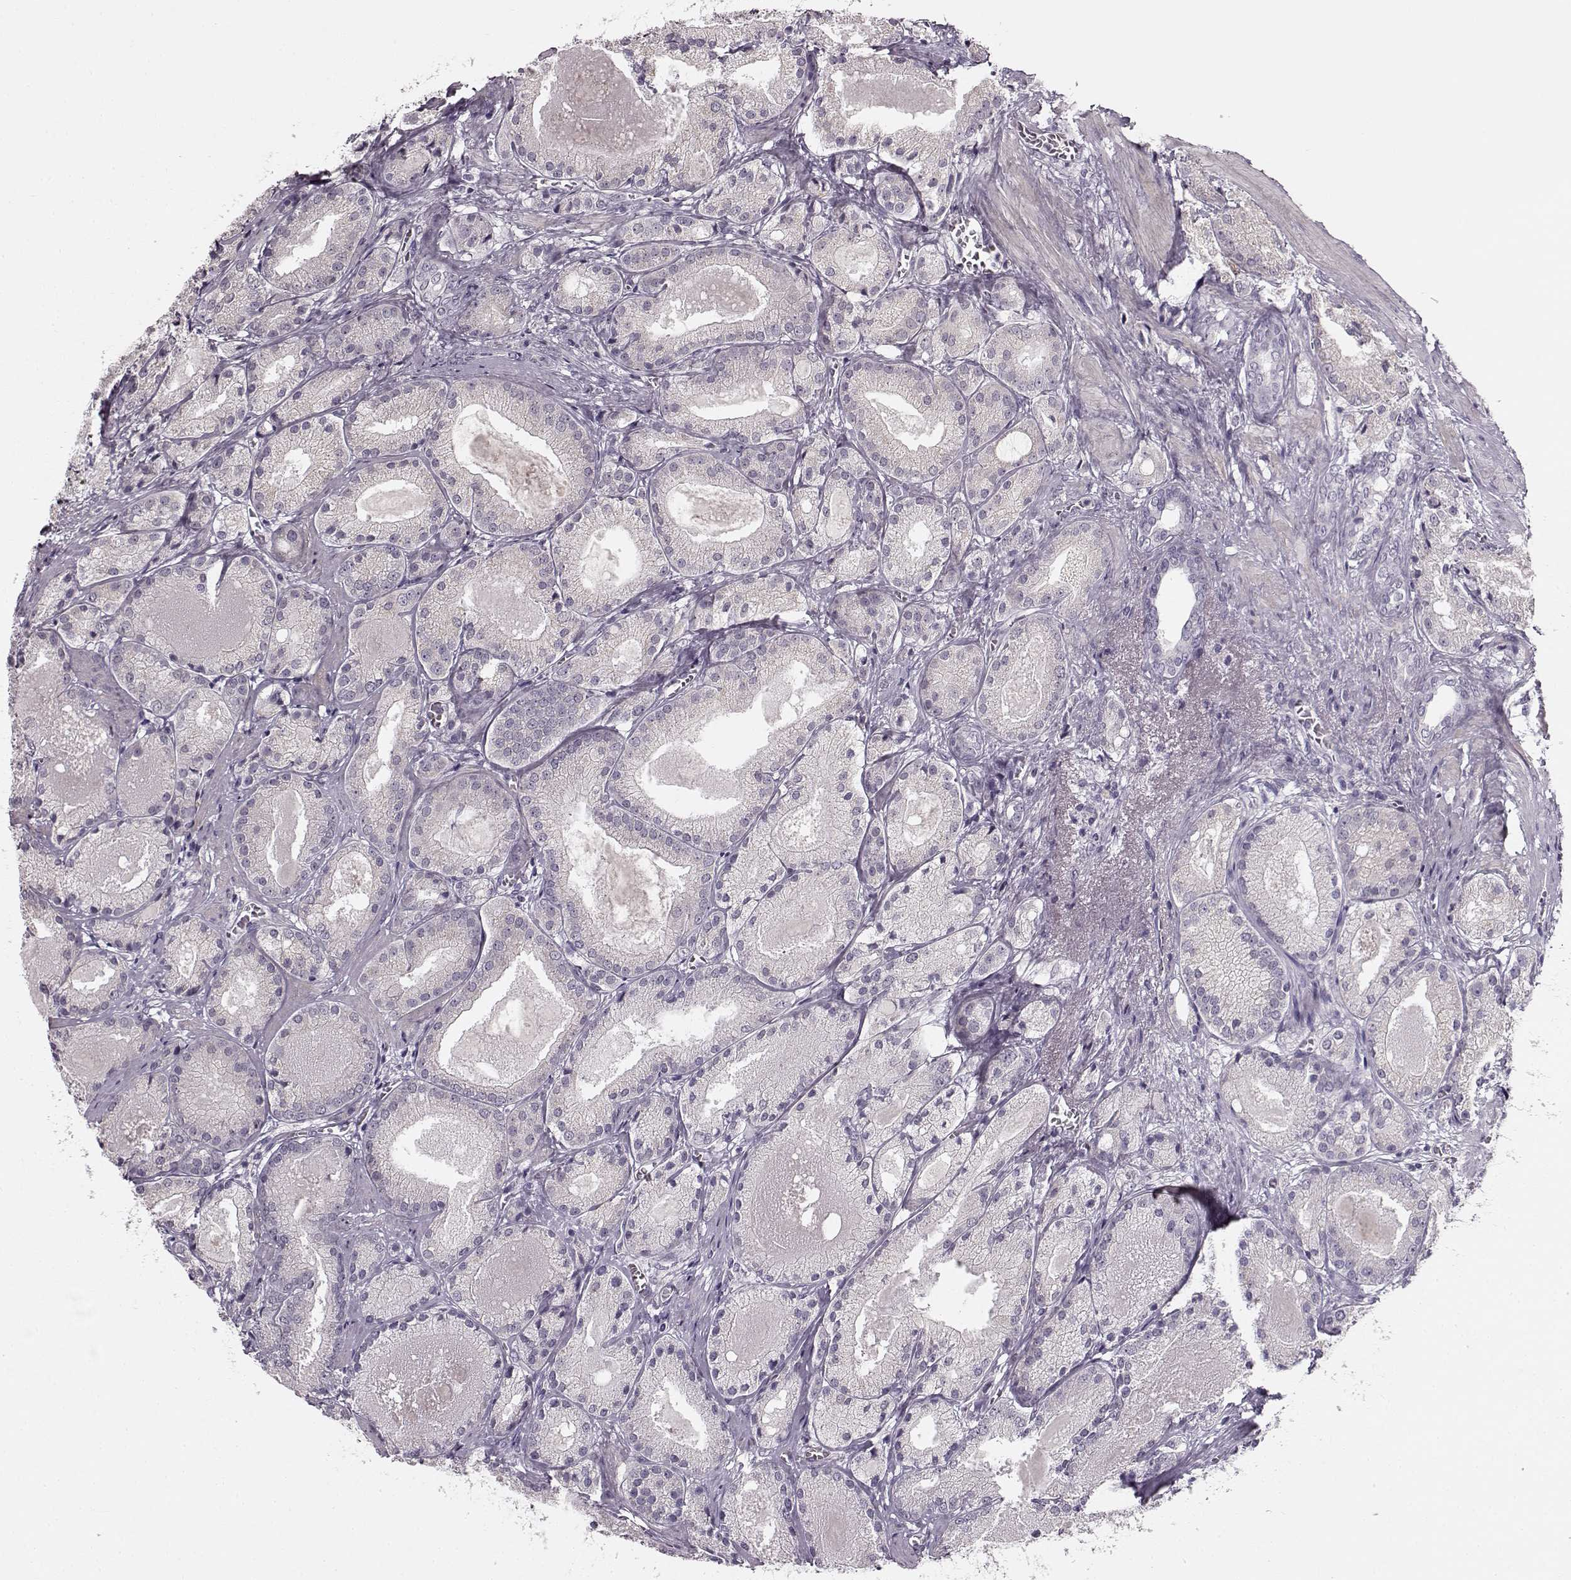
{"staining": {"intensity": "negative", "quantity": "none", "location": "none"}, "tissue": "prostate cancer", "cell_type": "Tumor cells", "image_type": "cancer", "snomed": [{"axis": "morphology", "description": "Adenocarcinoma, High grade"}, {"axis": "topography", "description": "Prostate"}], "caption": "Immunohistochemistry micrograph of neoplastic tissue: human prostate adenocarcinoma (high-grade) stained with DAB displays no significant protein staining in tumor cells. (DAB (3,3'-diaminobenzidine) IHC, high magnification).", "gene": "MAP6D1", "patient": {"sex": "male", "age": 66}}